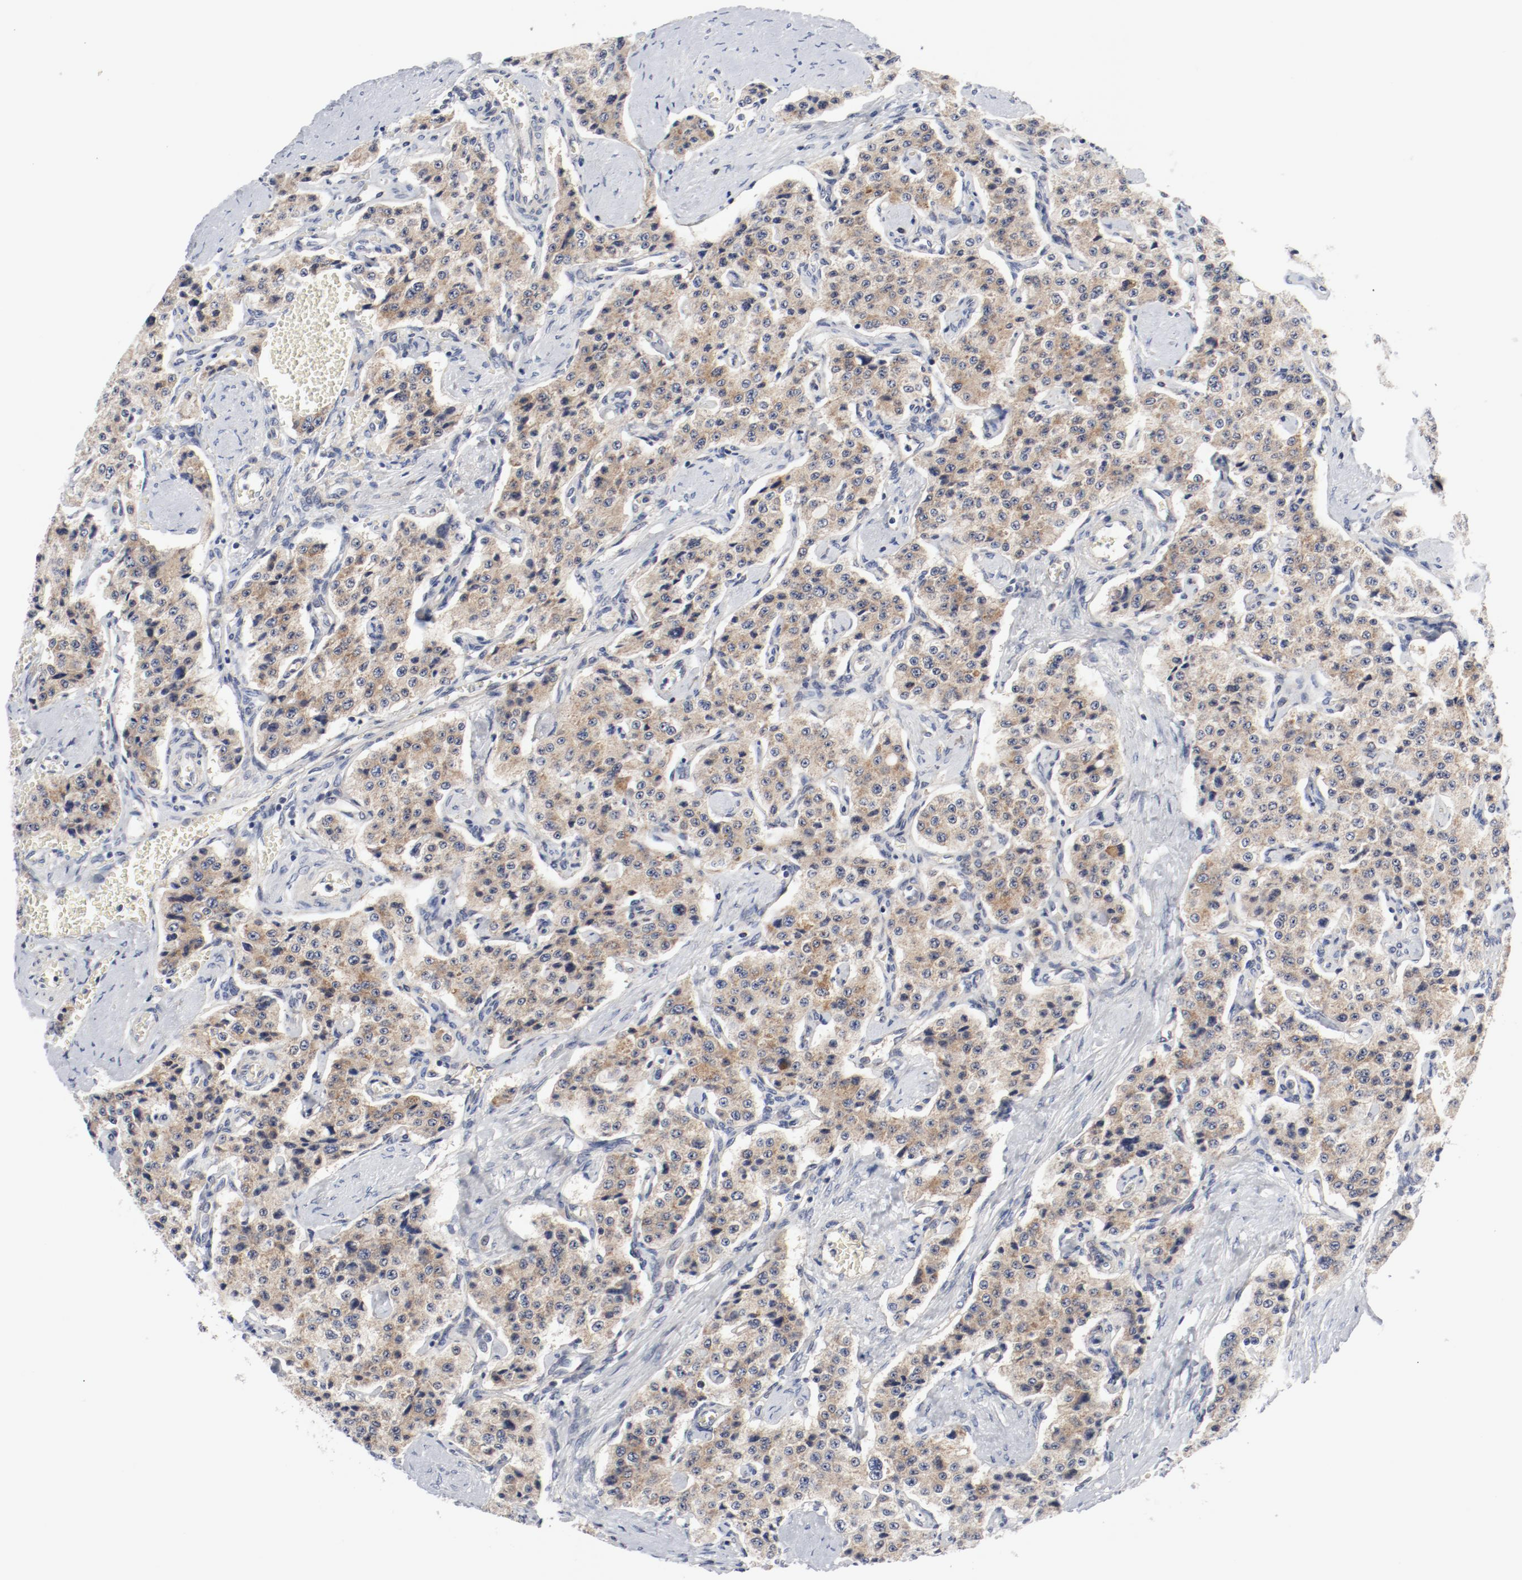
{"staining": {"intensity": "weak", "quantity": ">75%", "location": "cytoplasmic/membranous"}, "tissue": "carcinoid", "cell_type": "Tumor cells", "image_type": "cancer", "snomed": [{"axis": "morphology", "description": "Carcinoid, malignant, NOS"}, {"axis": "topography", "description": "Small intestine"}], "caption": "This is an image of immunohistochemistry staining of carcinoid, which shows weak staining in the cytoplasmic/membranous of tumor cells.", "gene": "BAD", "patient": {"sex": "male", "age": 52}}